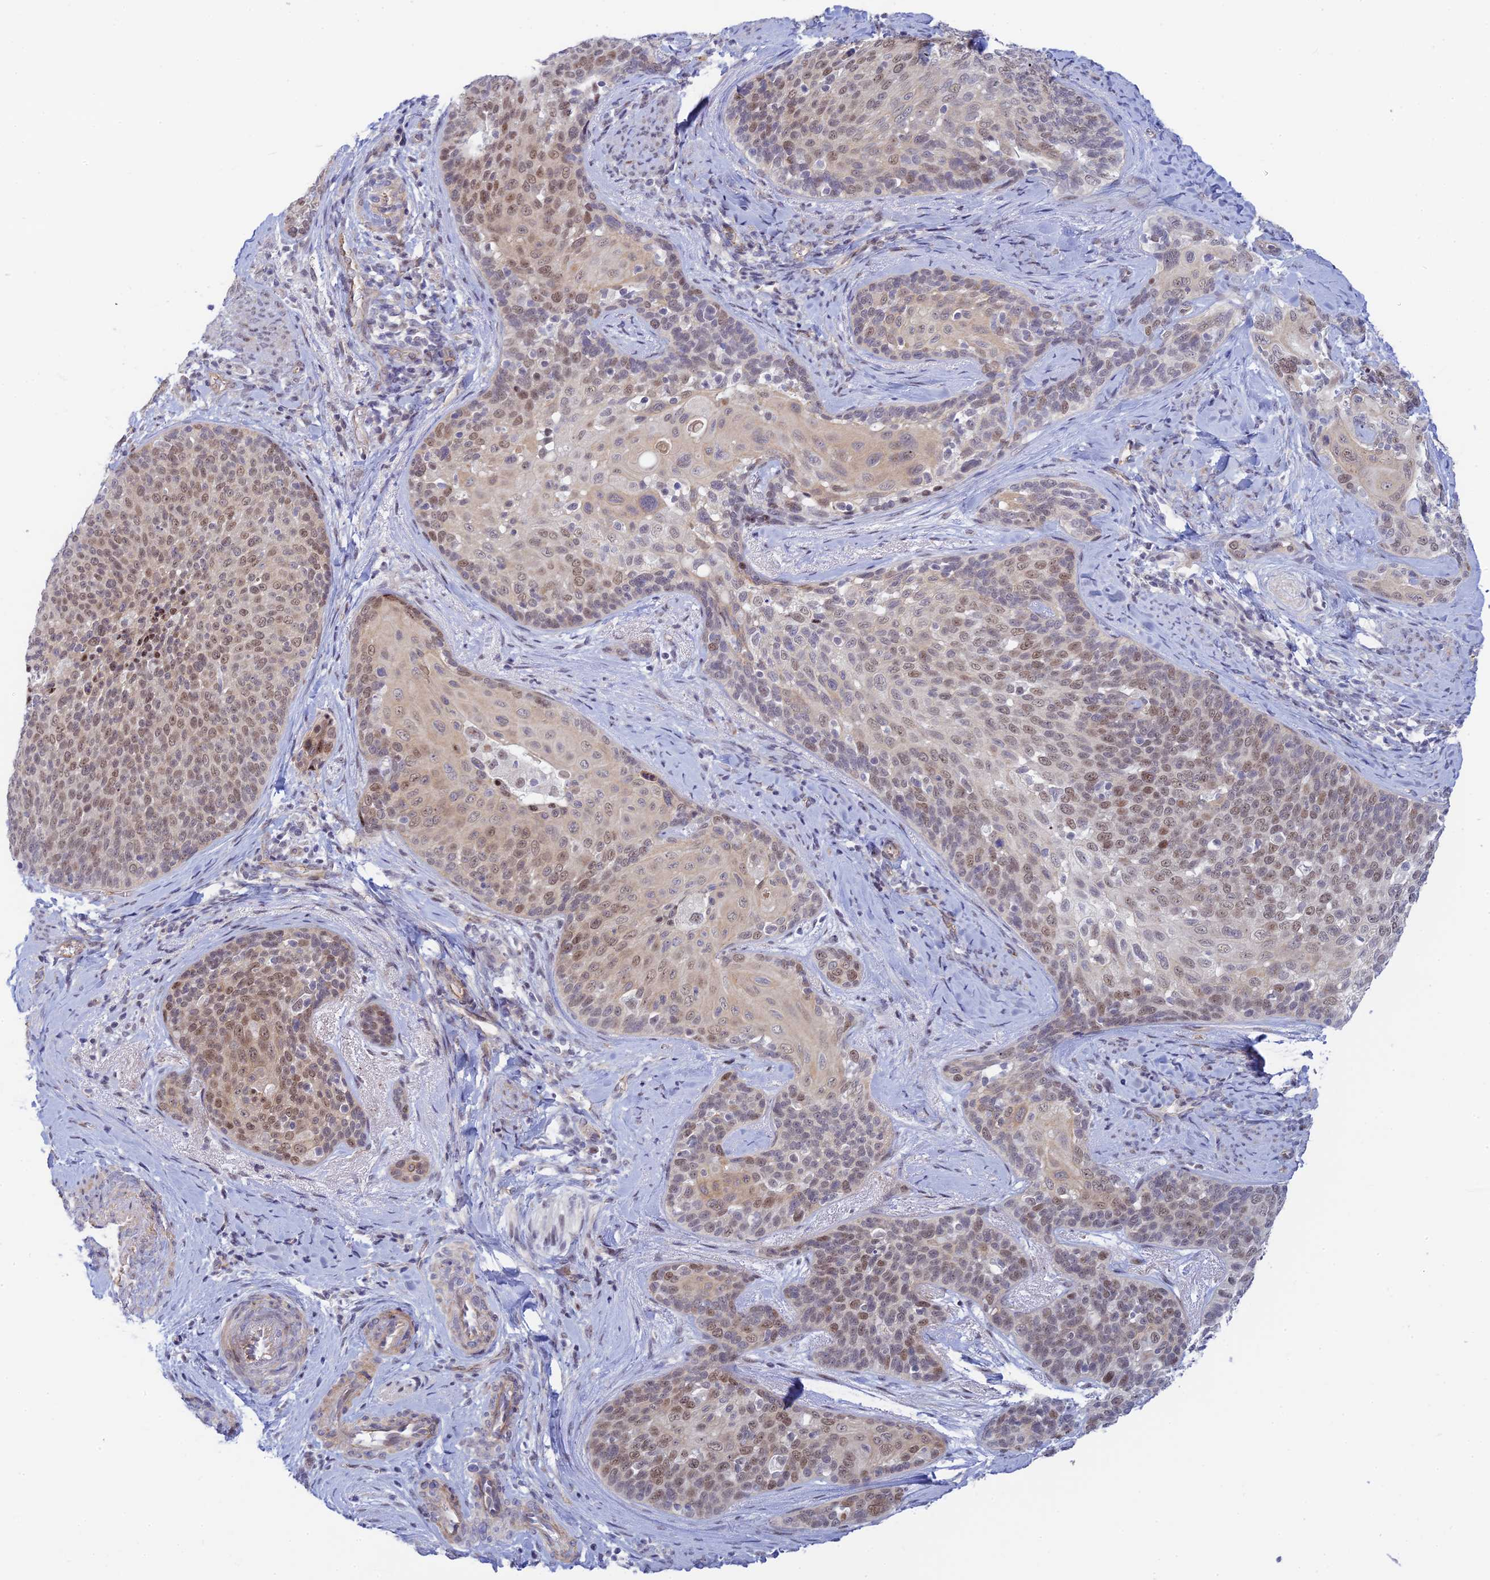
{"staining": {"intensity": "moderate", "quantity": ">75%", "location": "nuclear"}, "tissue": "cervical cancer", "cell_type": "Tumor cells", "image_type": "cancer", "snomed": [{"axis": "morphology", "description": "Squamous cell carcinoma, NOS"}, {"axis": "topography", "description": "Cervix"}], "caption": "The histopathology image reveals a brown stain indicating the presence of a protein in the nuclear of tumor cells in cervical squamous cell carcinoma.", "gene": "CFAP92", "patient": {"sex": "female", "age": 50}}